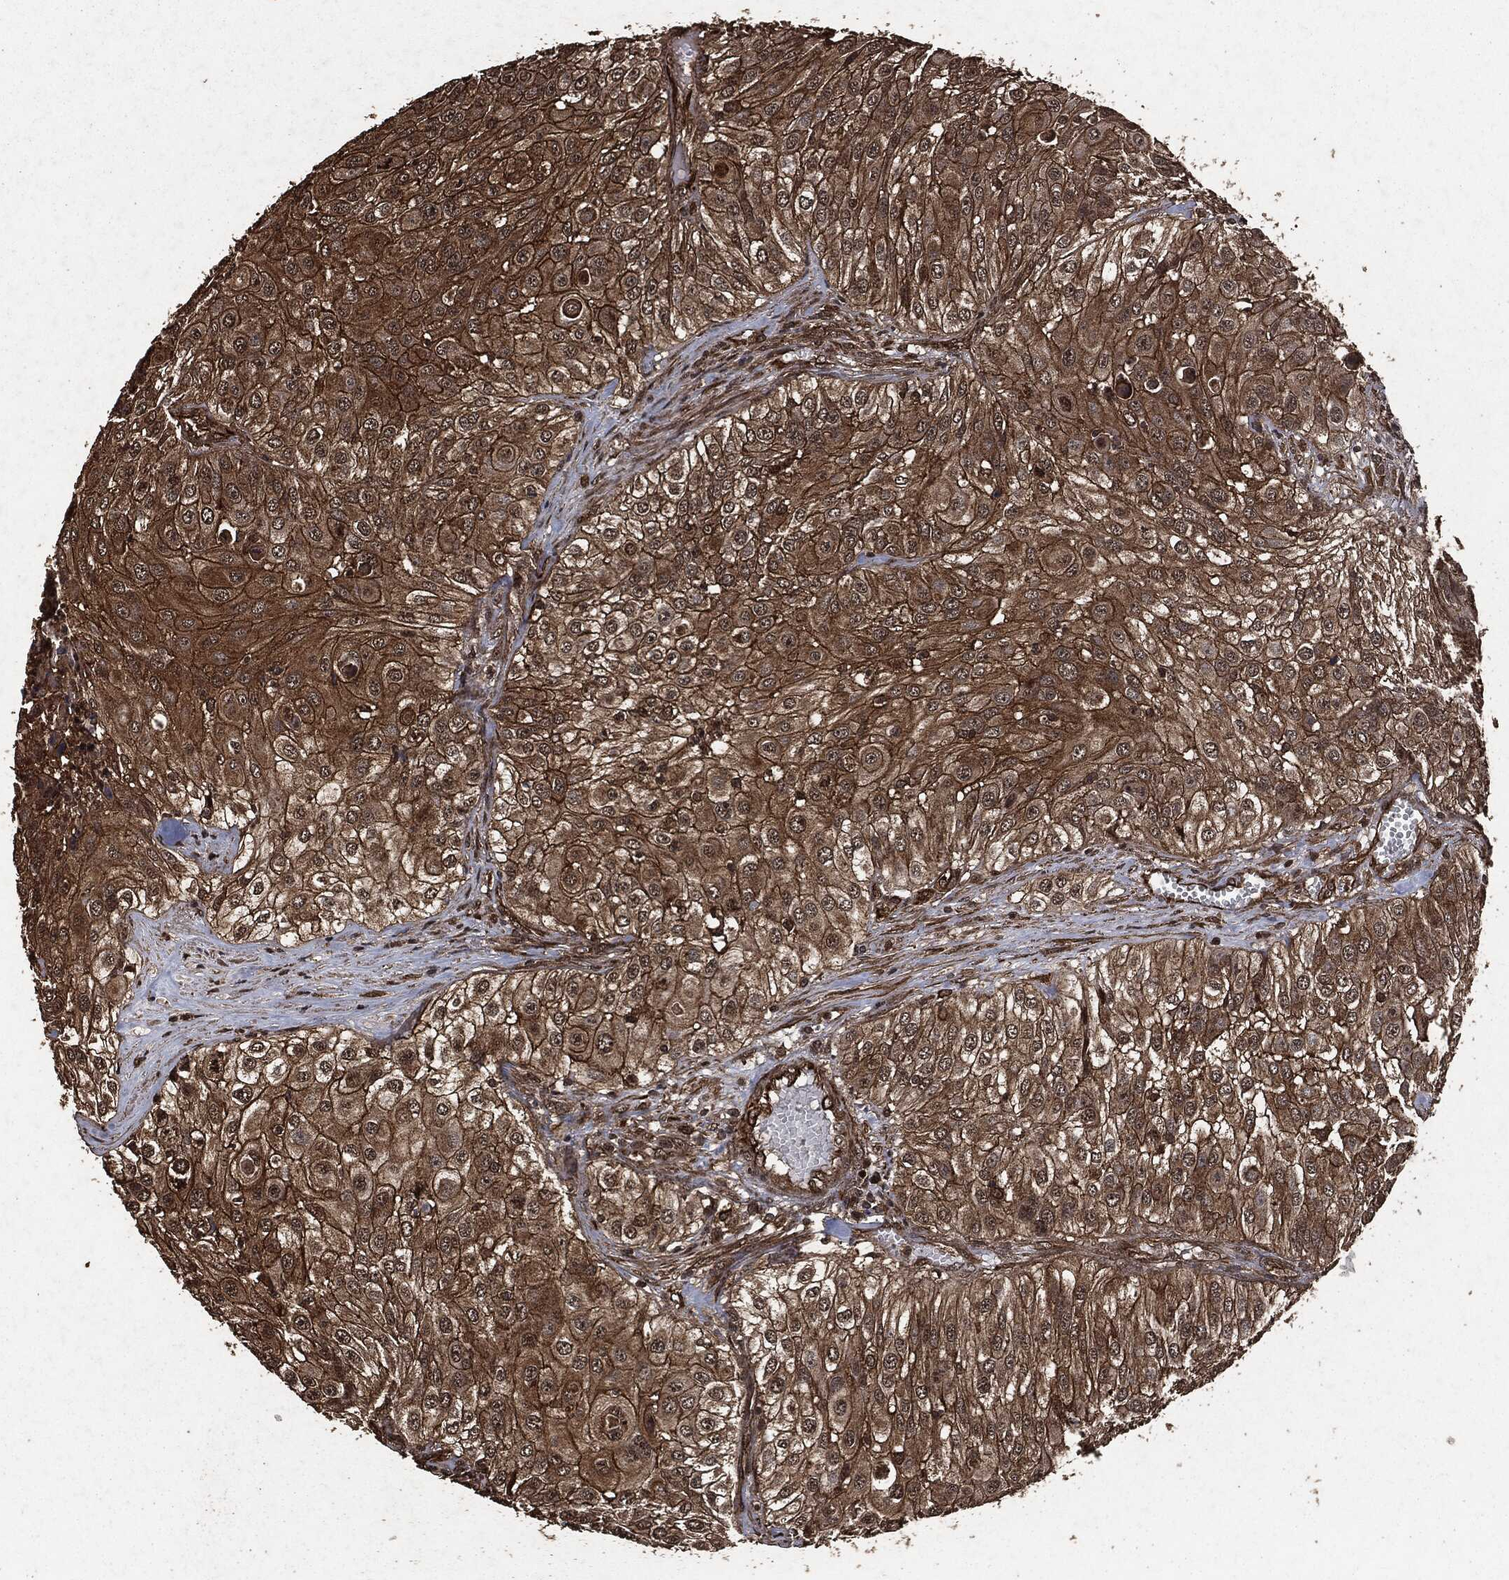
{"staining": {"intensity": "strong", "quantity": "25%-75%", "location": "cytoplasmic/membranous"}, "tissue": "urothelial cancer", "cell_type": "Tumor cells", "image_type": "cancer", "snomed": [{"axis": "morphology", "description": "Urothelial carcinoma, High grade"}, {"axis": "topography", "description": "Urinary bladder"}], "caption": "There is high levels of strong cytoplasmic/membranous staining in tumor cells of high-grade urothelial carcinoma, as demonstrated by immunohistochemical staining (brown color).", "gene": "HRAS", "patient": {"sex": "female", "age": 79}}